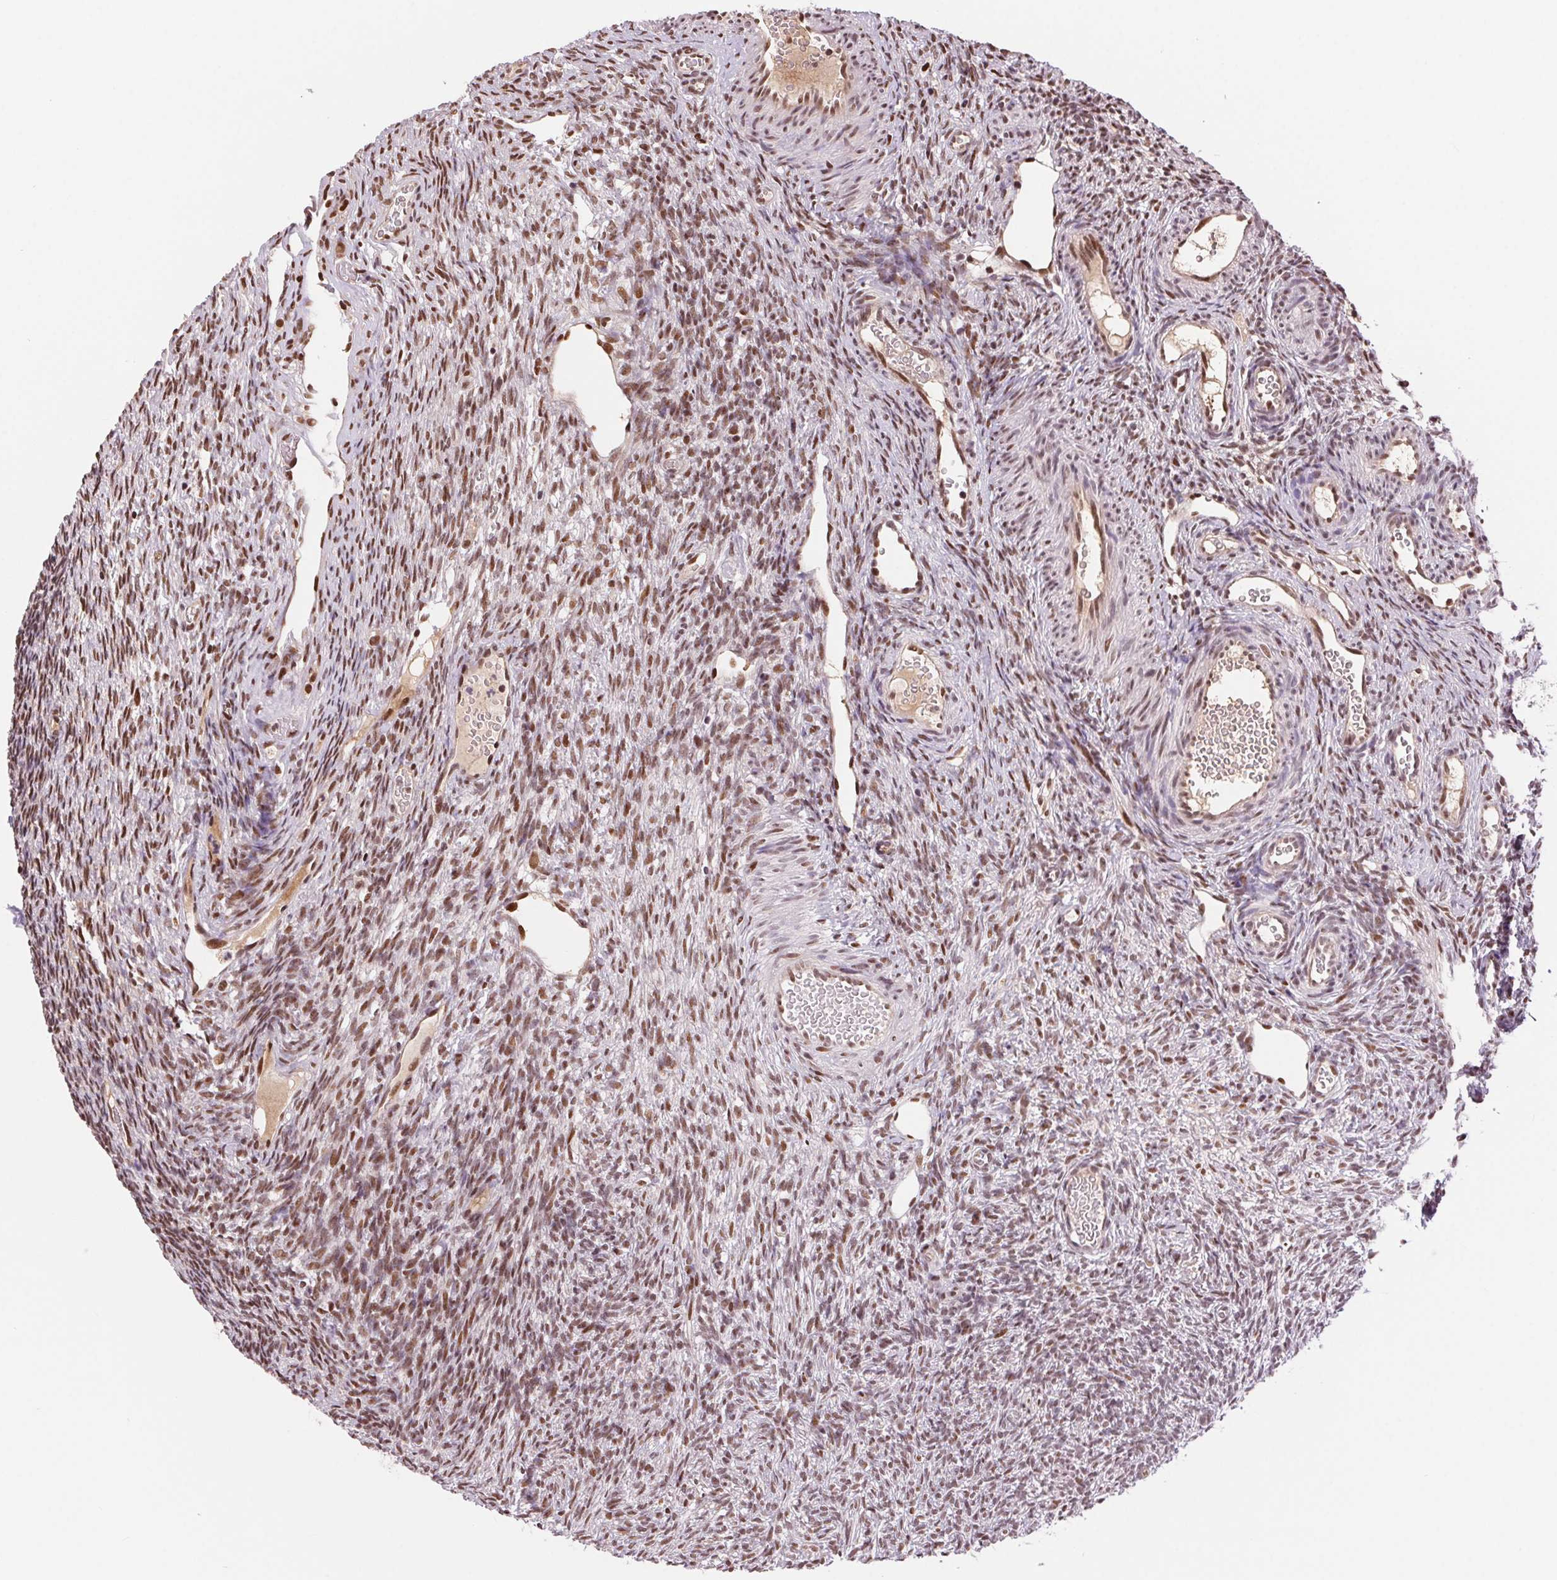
{"staining": {"intensity": "moderate", "quantity": ">75%", "location": "nuclear"}, "tissue": "ovary", "cell_type": "Follicle cells", "image_type": "normal", "snomed": [{"axis": "morphology", "description": "Normal tissue, NOS"}, {"axis": "topography", "description": "Ovary"}], "caption": "Immunohistochemical staining of normal human ovary demonstrates moderate nuclear protein staining in approximately >75% of follicle cells. Immunohistochemistry stains the protein of interest in brown and the nuclei are stained blue.", "gene": "RAD23A", "patient": {"sex": "female", "age": 34}}